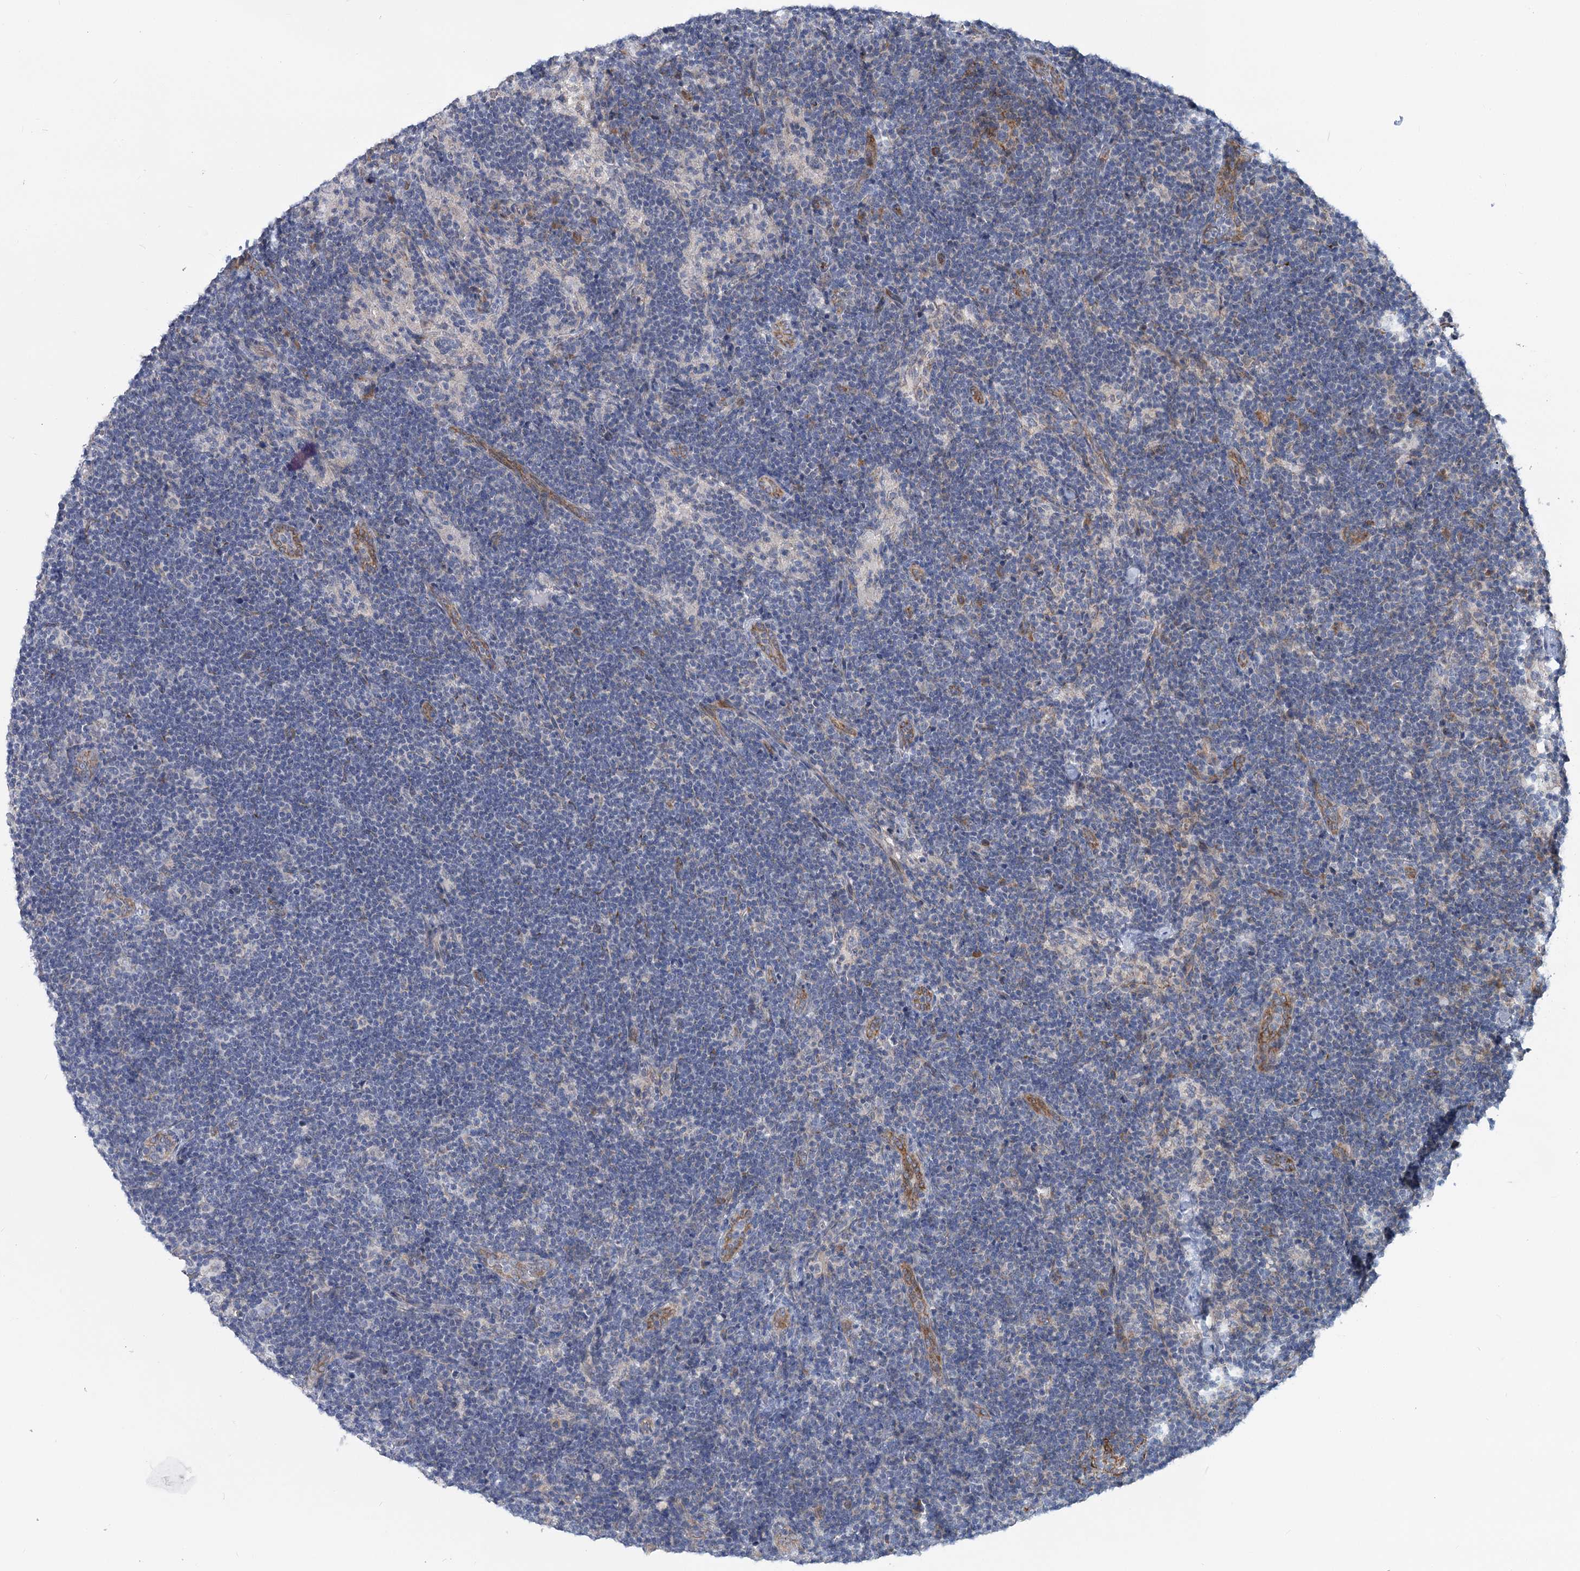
{"staining": {"intensity": "moderate", "quantity": "<25%", "location": "cytoplasmic/membranous"}, "tissue": "lymph node", "cell_type": "Germinal center cells", "image_type": "normal", "snomed": [{"axis": "morphology", "description": "Normal tissue, NOS"}, {"axis": "topography", "description": "Lymph node"}], "caption": "Germinal center cells reveal low levels of moderate cytoplasmic/membranous staining in about <25% of cells in benign human lymph node. (Stains: DAB (3,3'-diaminobenzidine) in brown, nuclei in blue, Microscopy: brightfield microscopy at high magnification).", "gene": "CIB4", "patient": {"sex": "female", "age": 22}}